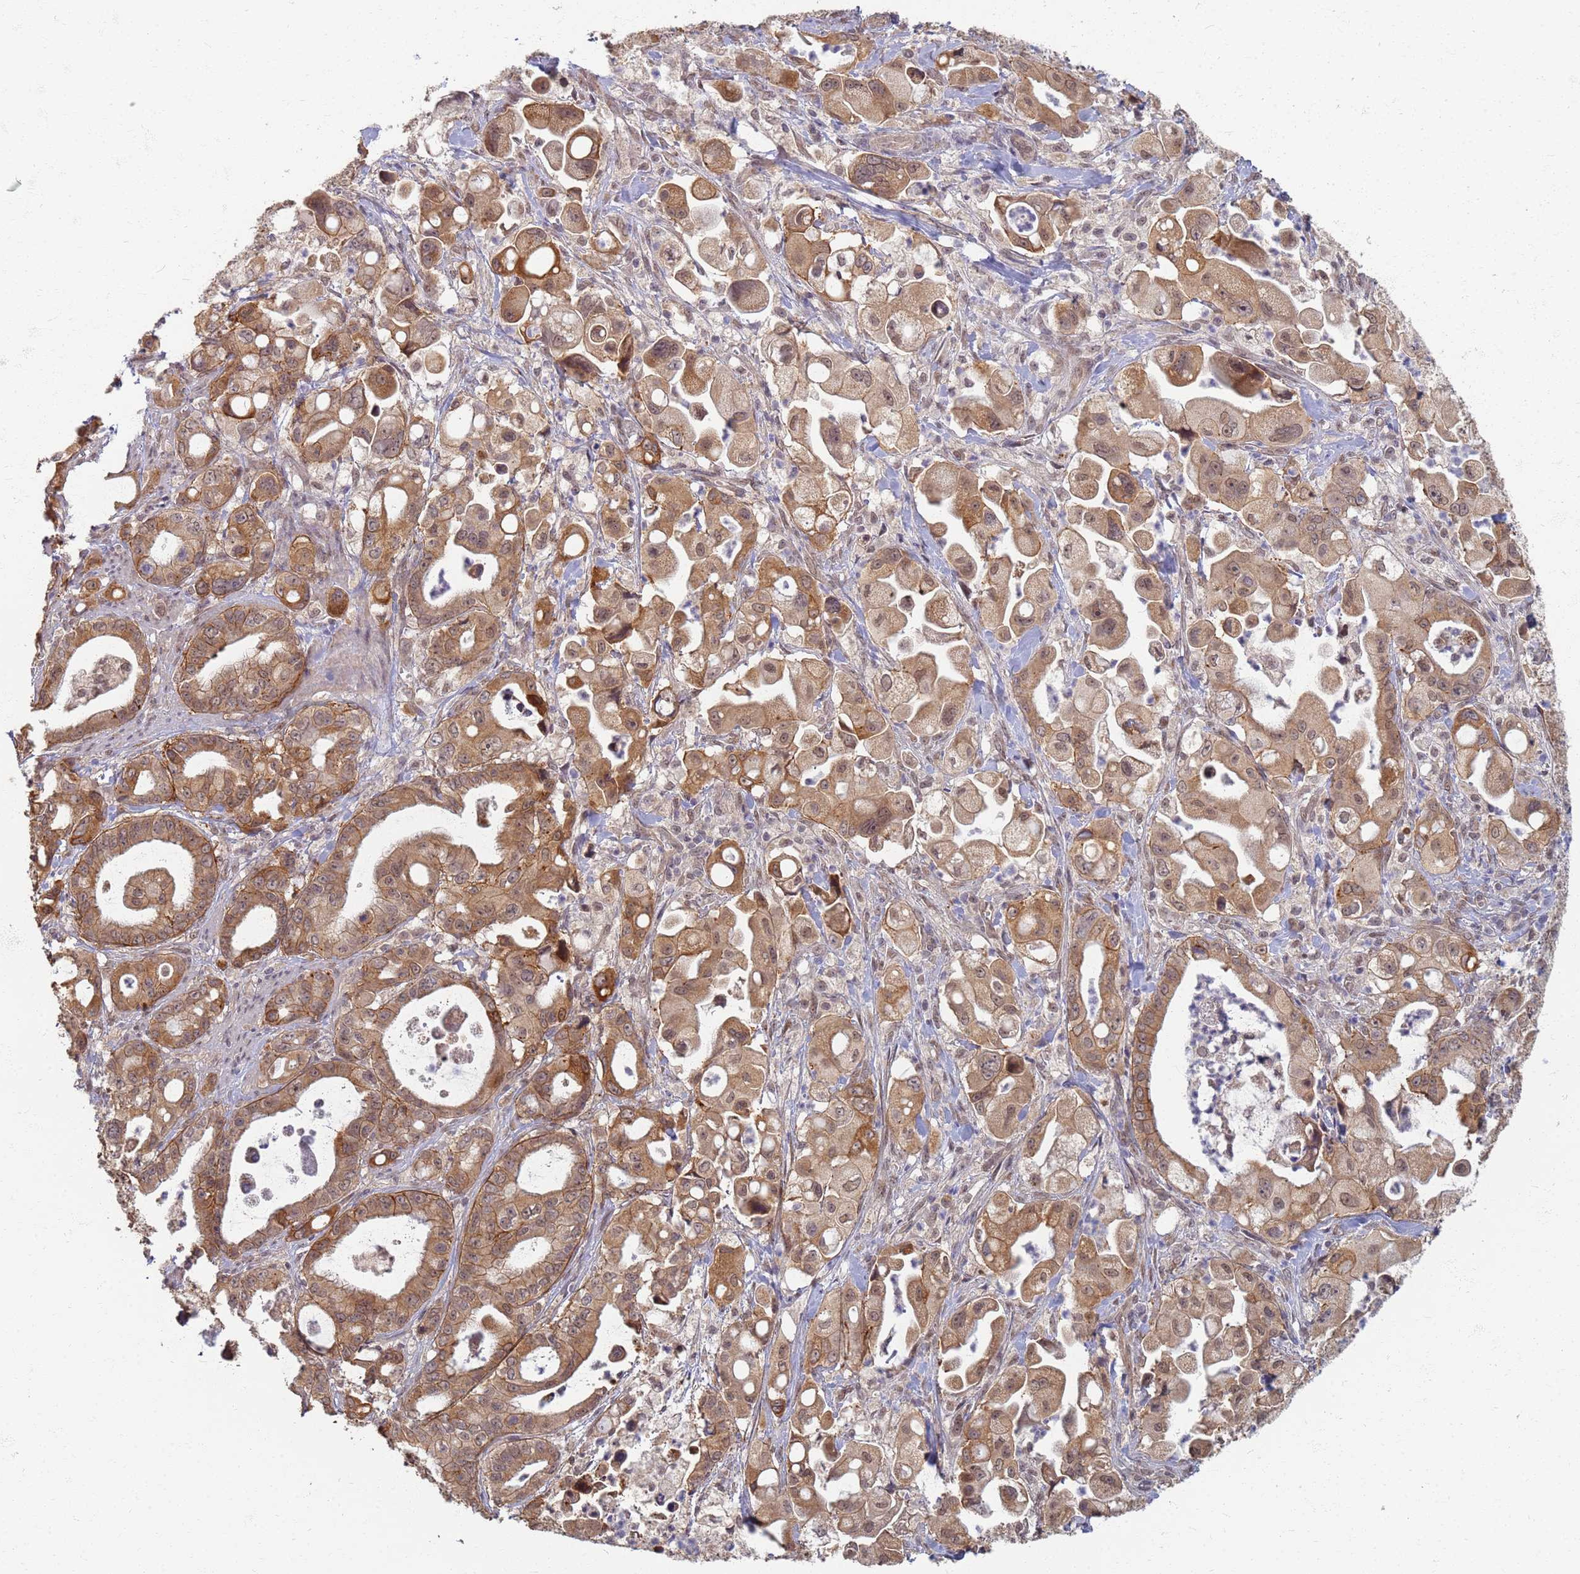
{"staining": {"intensity": "moderate", "quantity": ">75%", "location": "cytoplasmic/membranous"}, "tissue": "pancreatic cancer", "cell_type": "Tumor cells", "image_type": "cancer", "snomed": [{"axis": "morphology", "description": "Adenocarcinoma, NOS"}, {"axis": "topography", "description": "Pancreas"}], "caption": "Moderate cytoplasmic/membranous staining is identified in approximately >75% of tumor cells in pancreatic cancer.", "gene": "ITGB4", "patient": {"sex": "male", "age": 68}}